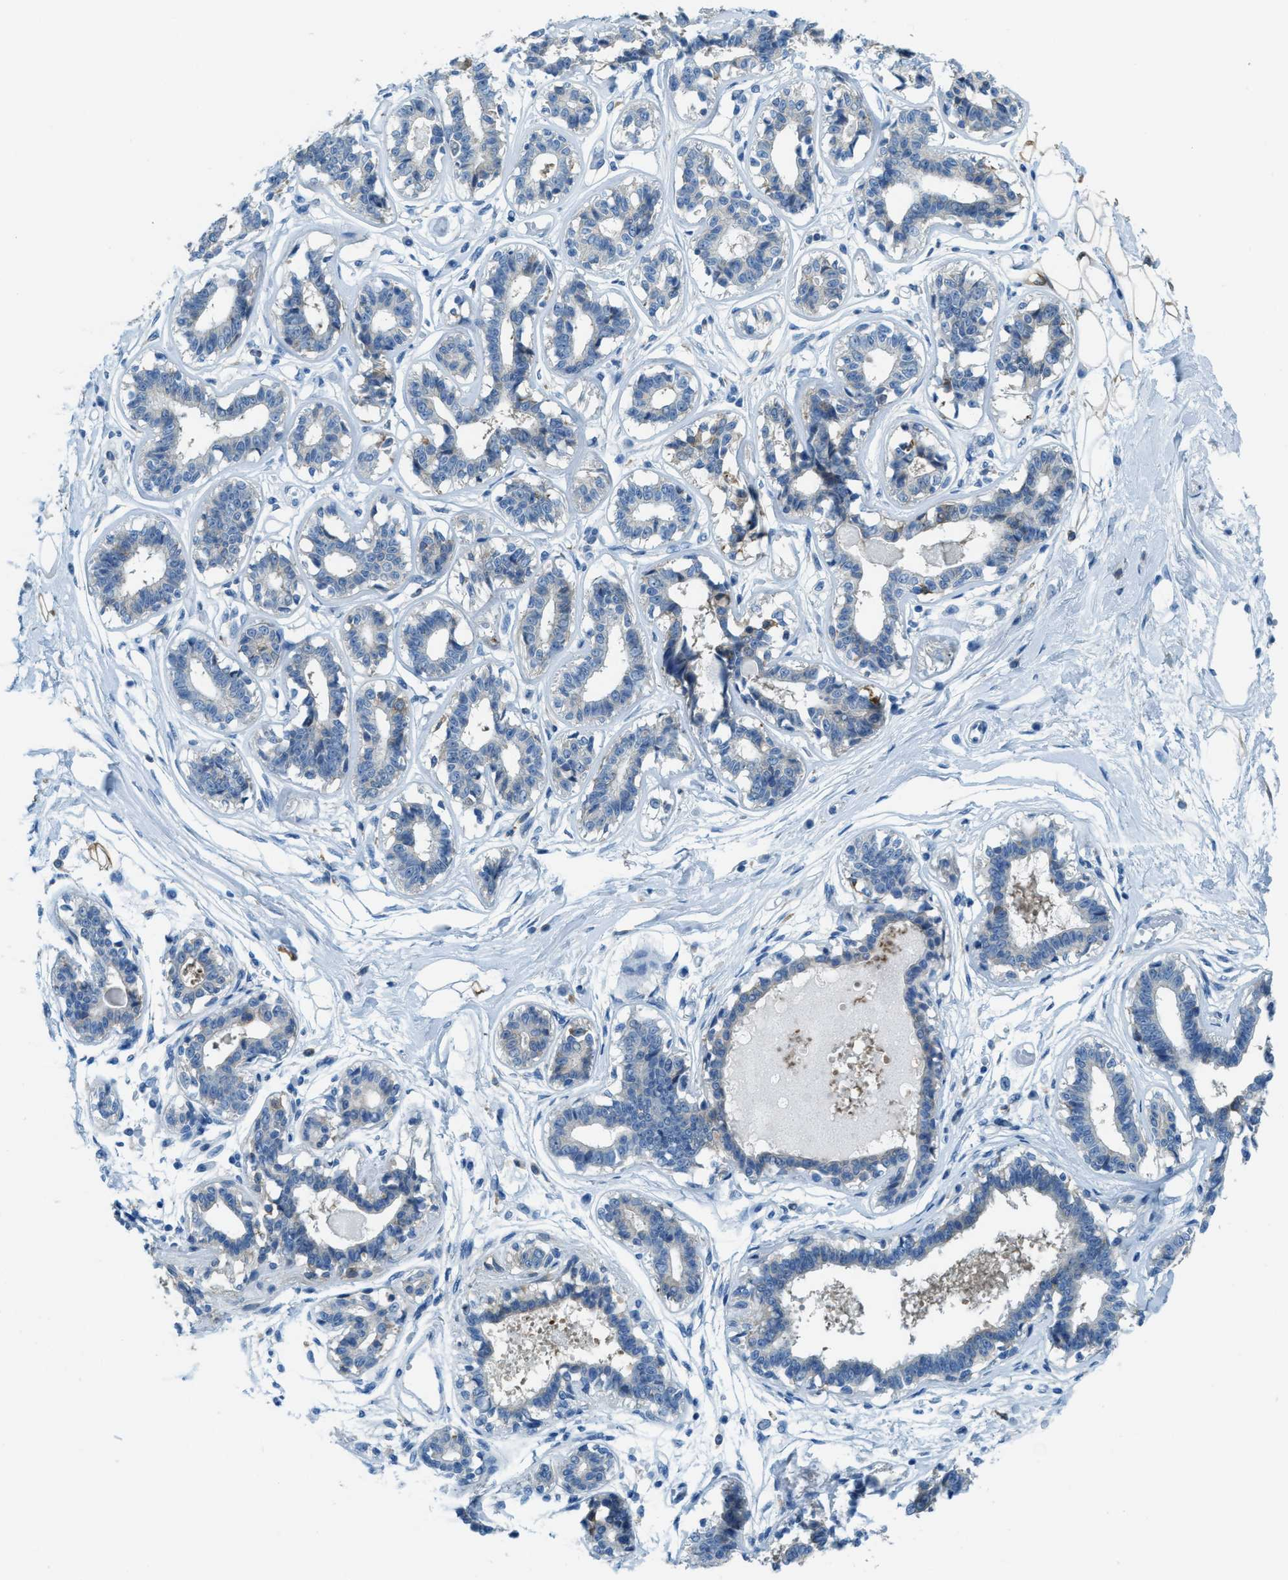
{"staining": {"intensity": "weak", "quantity": "25%-75%", "location": "cytoplasmic/membranous"}, "tissue": "breast", "cell_type": "Adipocytes", "image_type": "normal", "snomed": [{"axis": "morphology", "description": "Normal tissue, NOS"}, {"axis": "topography", "description": "Breast"}], "caption": "A histopathology image of breast stained for a protein exhibits weak cytoplasmic/membranous brown staining in adipocytes.", "gene": "MATCAP2", "patient": {"sex": "female", "age": 45}}